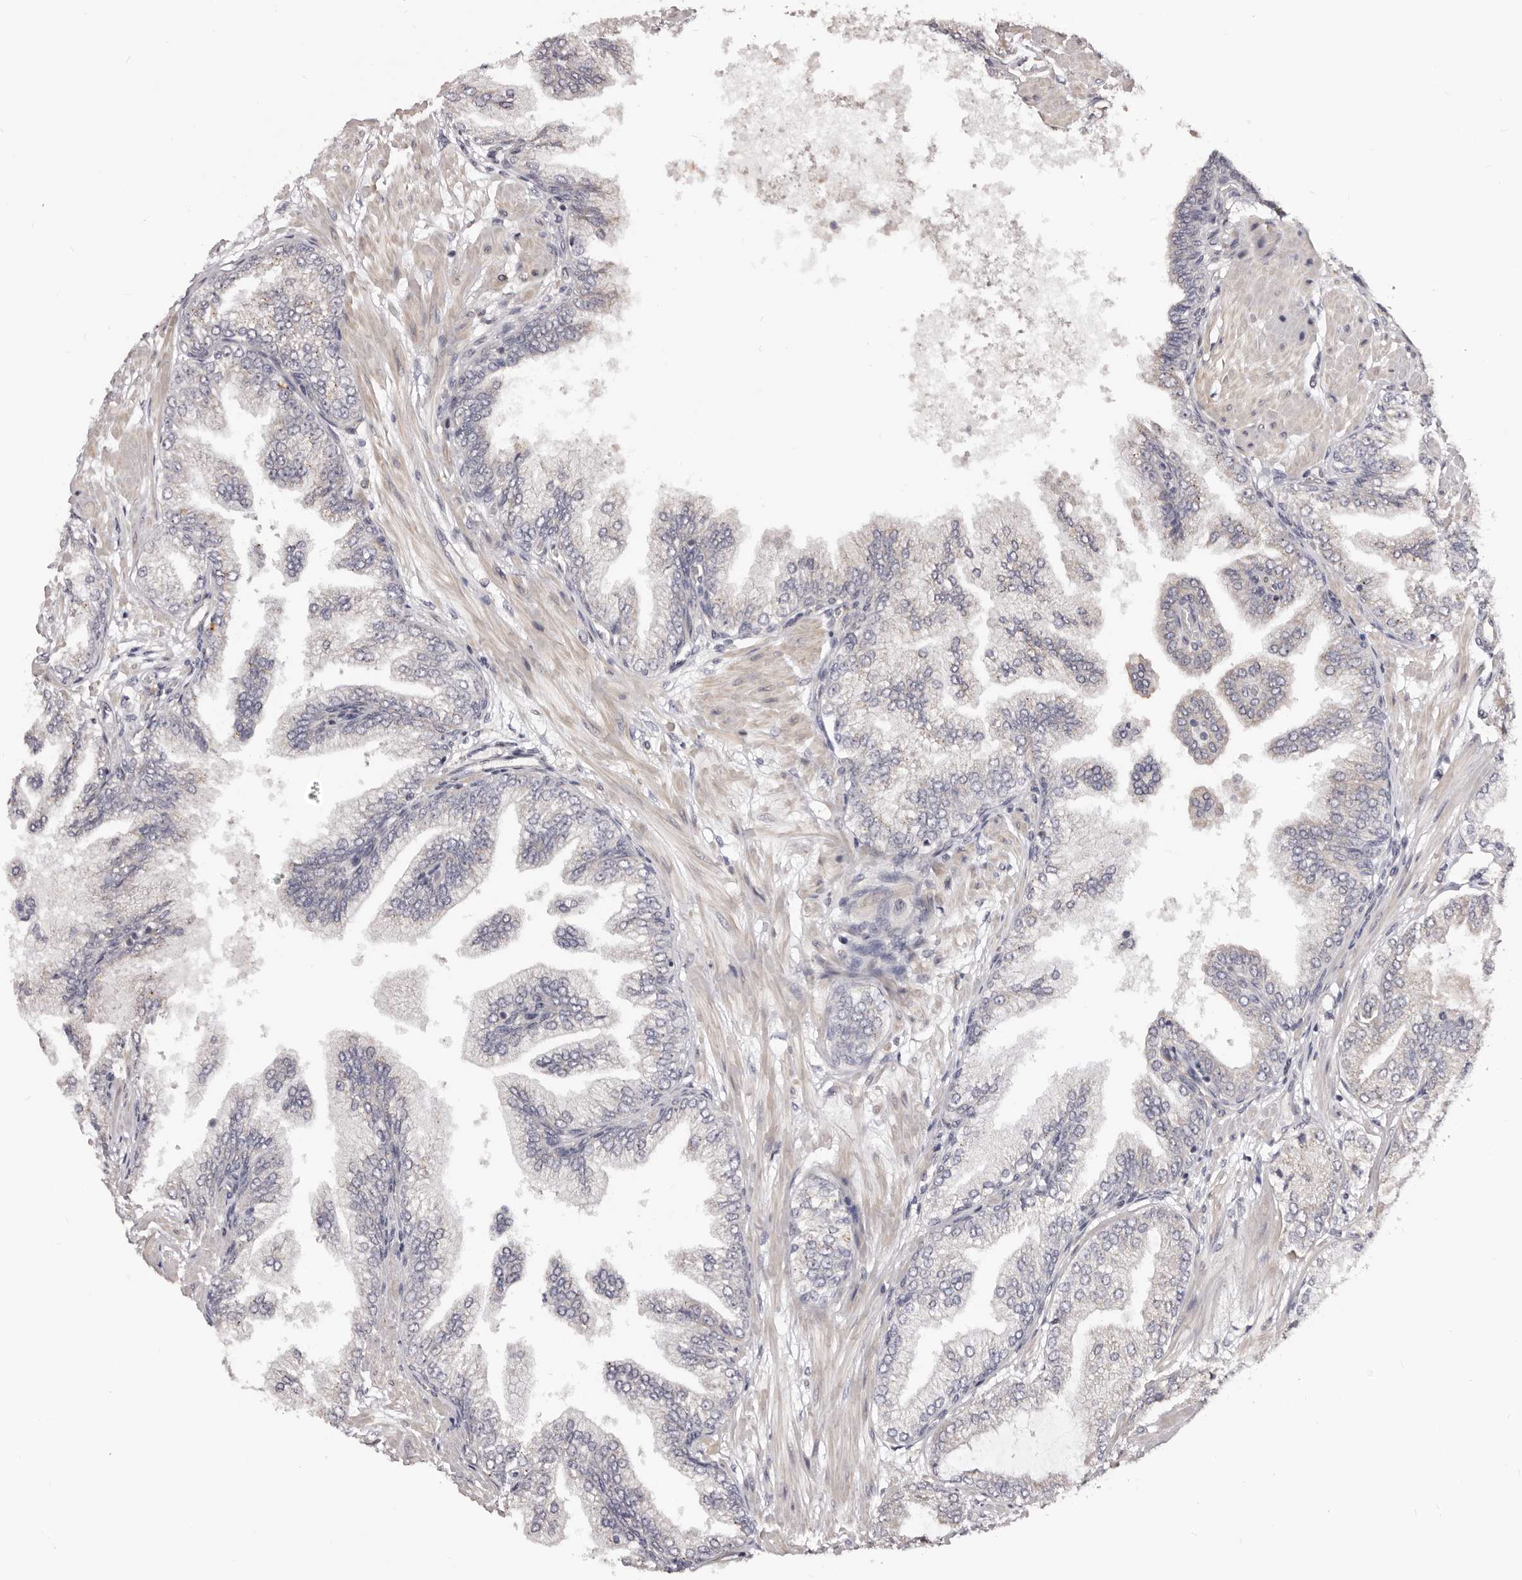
{"staining": {"intensity": "negative", "quantity": "none", "location": "none"}, "tissue": "prostate cancer", "cell_type": "Tumor cells", "image_type": "cancer", "snomed": [{"axis": "morphology", "description": "Adenocarcinoma, Low grade"}, {"axis": "topography", "description": "Prostate"}], "caption": "High magnification brightfield microscopy of prostate cancer stained with DAB (brown) and counterstained with hematoxylin (blue): tumor cells show no significant staining.", "gene": "NOL12", "patient": {"sex": "male", "age": 63}}